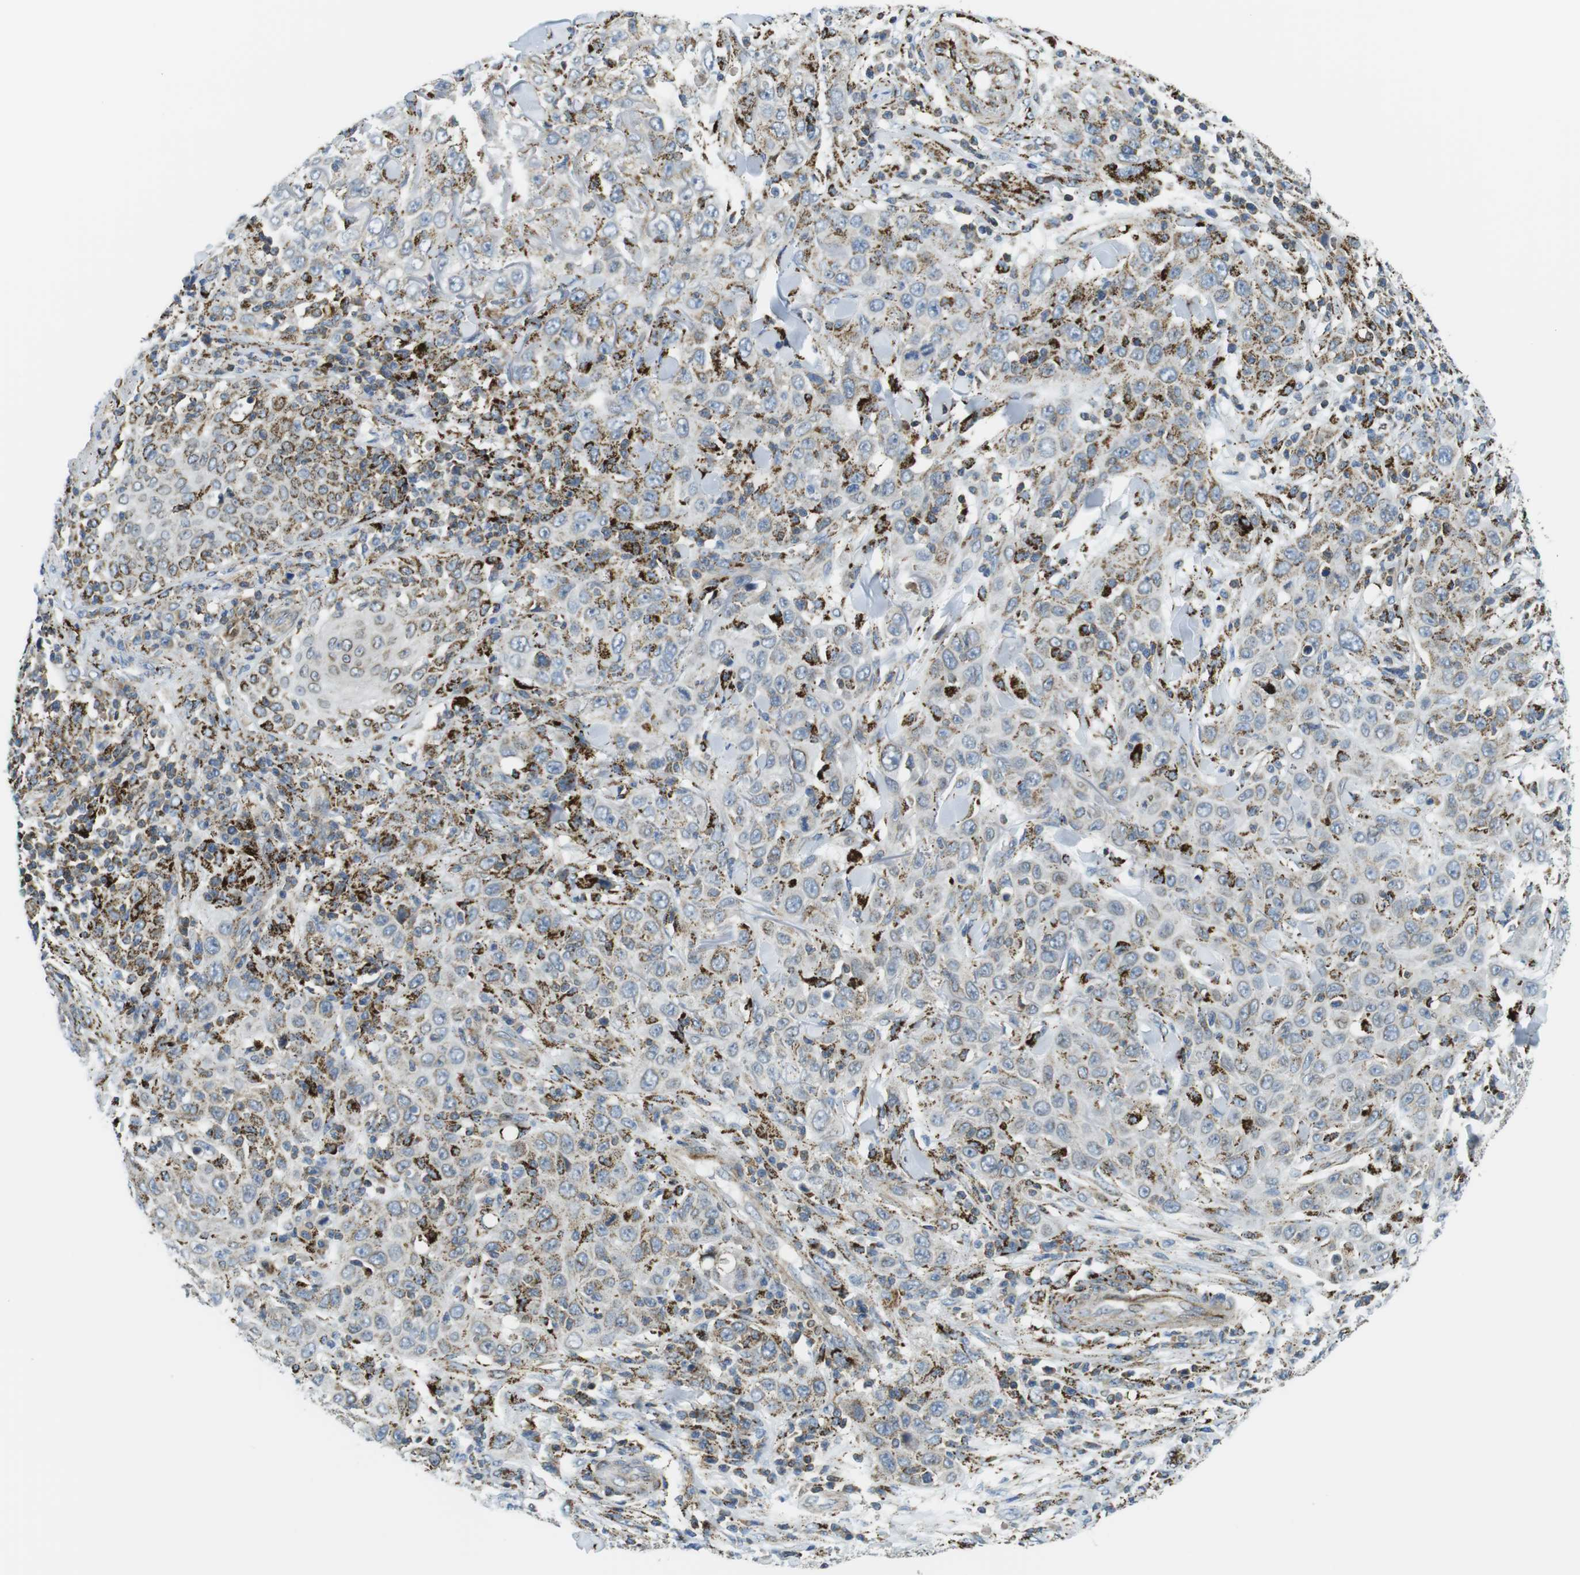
{"staining": {"intensity": "negative", "quantity": "none", "location": "none"}, "tissue": "skin cancer", "cell_type": "Tumor cells", "image_type": "cancer", "snomed": [{"axis": "morphology", "description": "Squamous cell carcinoma, NOS"}, {"axis": "topography", "description": "Skin"}], "caption": "The immunohistochemistry (IHC) photomicrograph has no significant positivity in tumor cells of squamous cell carcinoma (skin) tissue.", "gene": "KCNE3", "patient": {"sex": "female", "age": 88}}